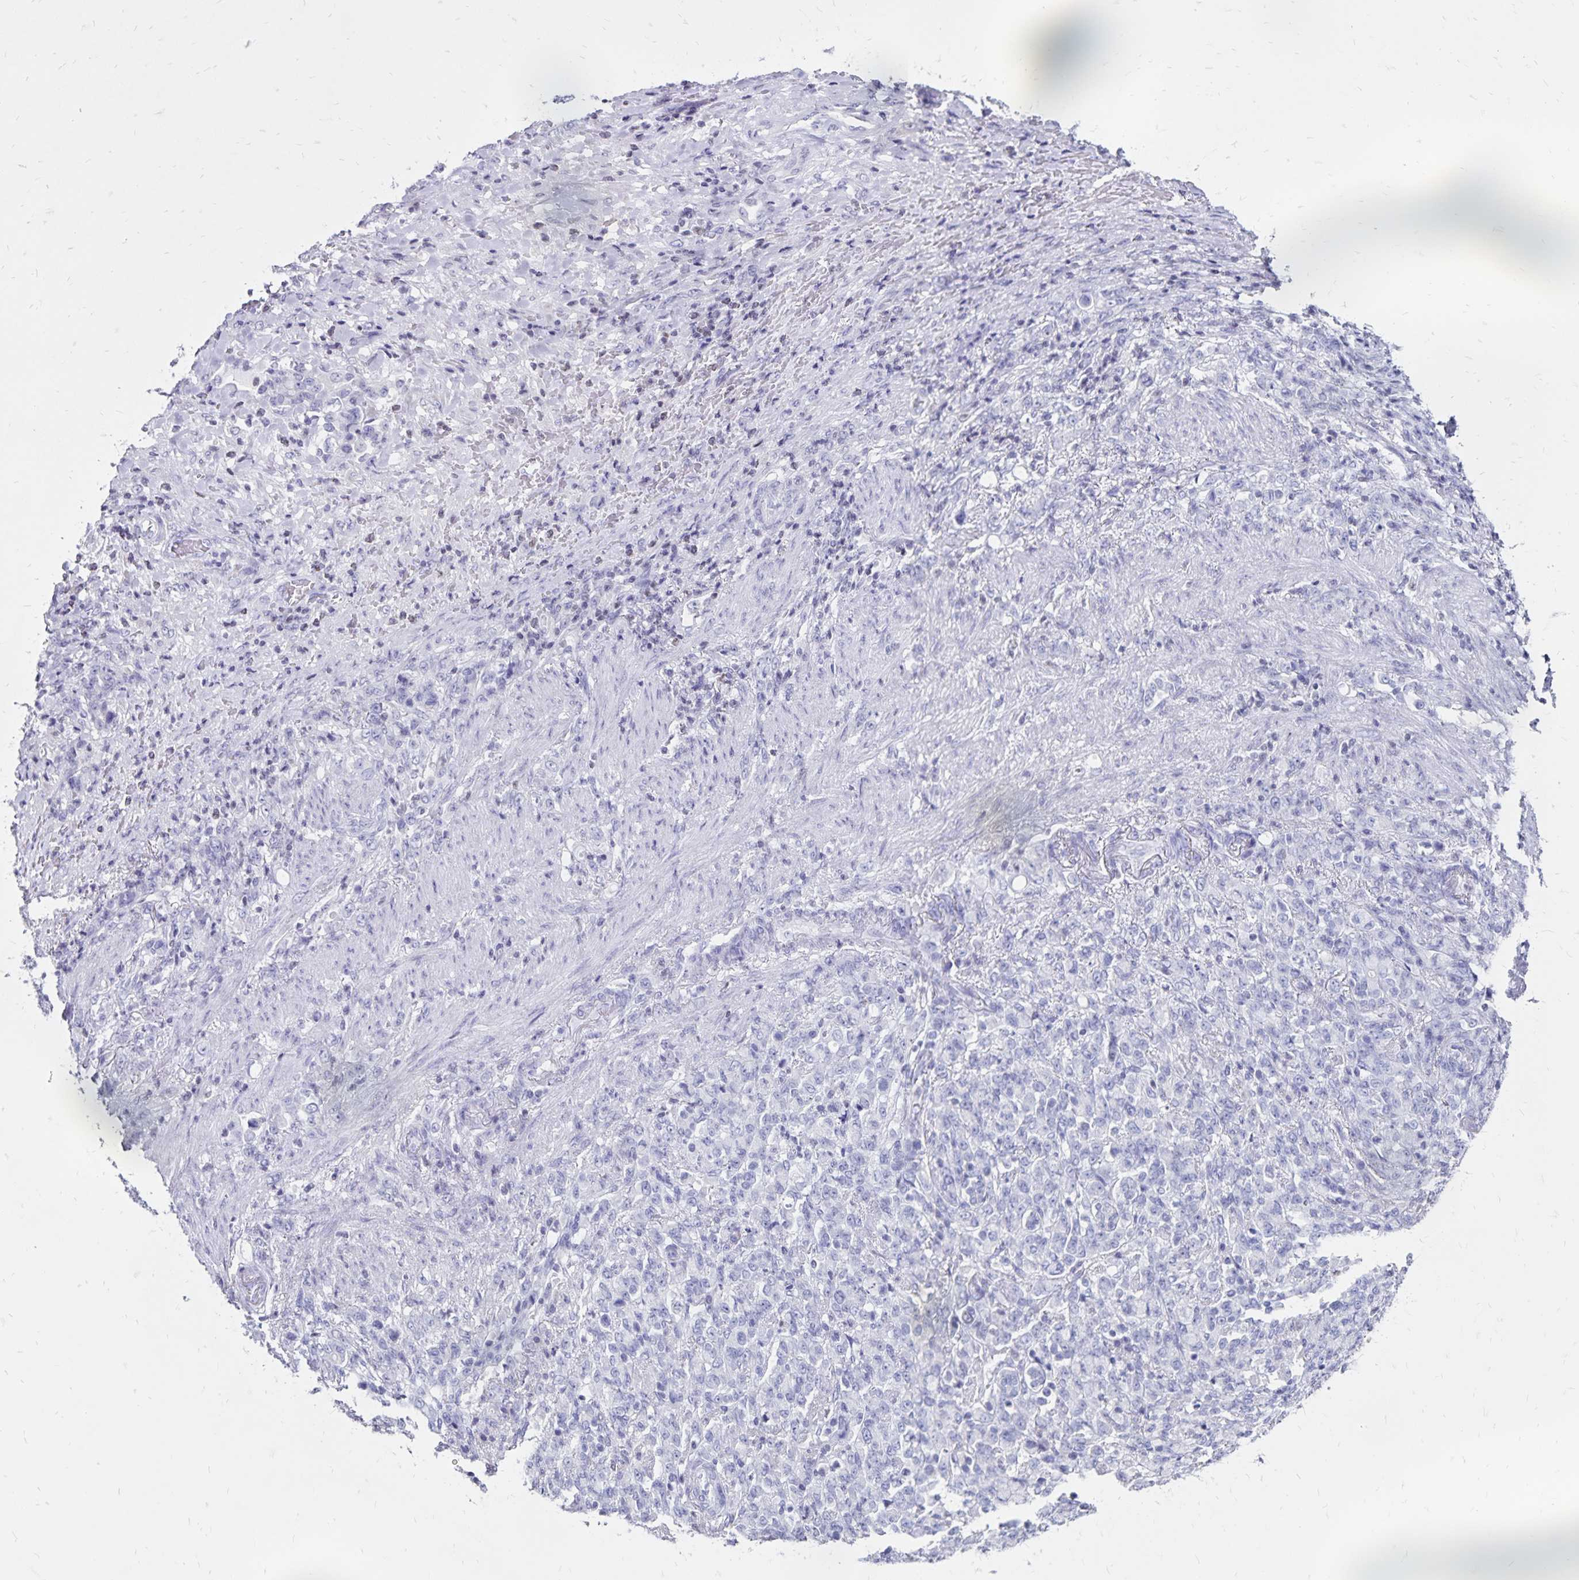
{"staining": {"intensity": "negative", "quantity": "none", "location": "none"}, "tissue": "stomach cancer", "cell_type": "Tumor cells", "image_type": "cancer", "snomed": [{"axis": "morphology", "description": "Adenocarcinoma, NOS"}, {"axis": "topography", "description": "Stomach"}], "caption": "Micrograph shows no protein positivity in tumor cells of adenocarcinoma (stomach) tissue.", "gene": "IKZF1", "patient": {"sex": "female", "age": 79}}